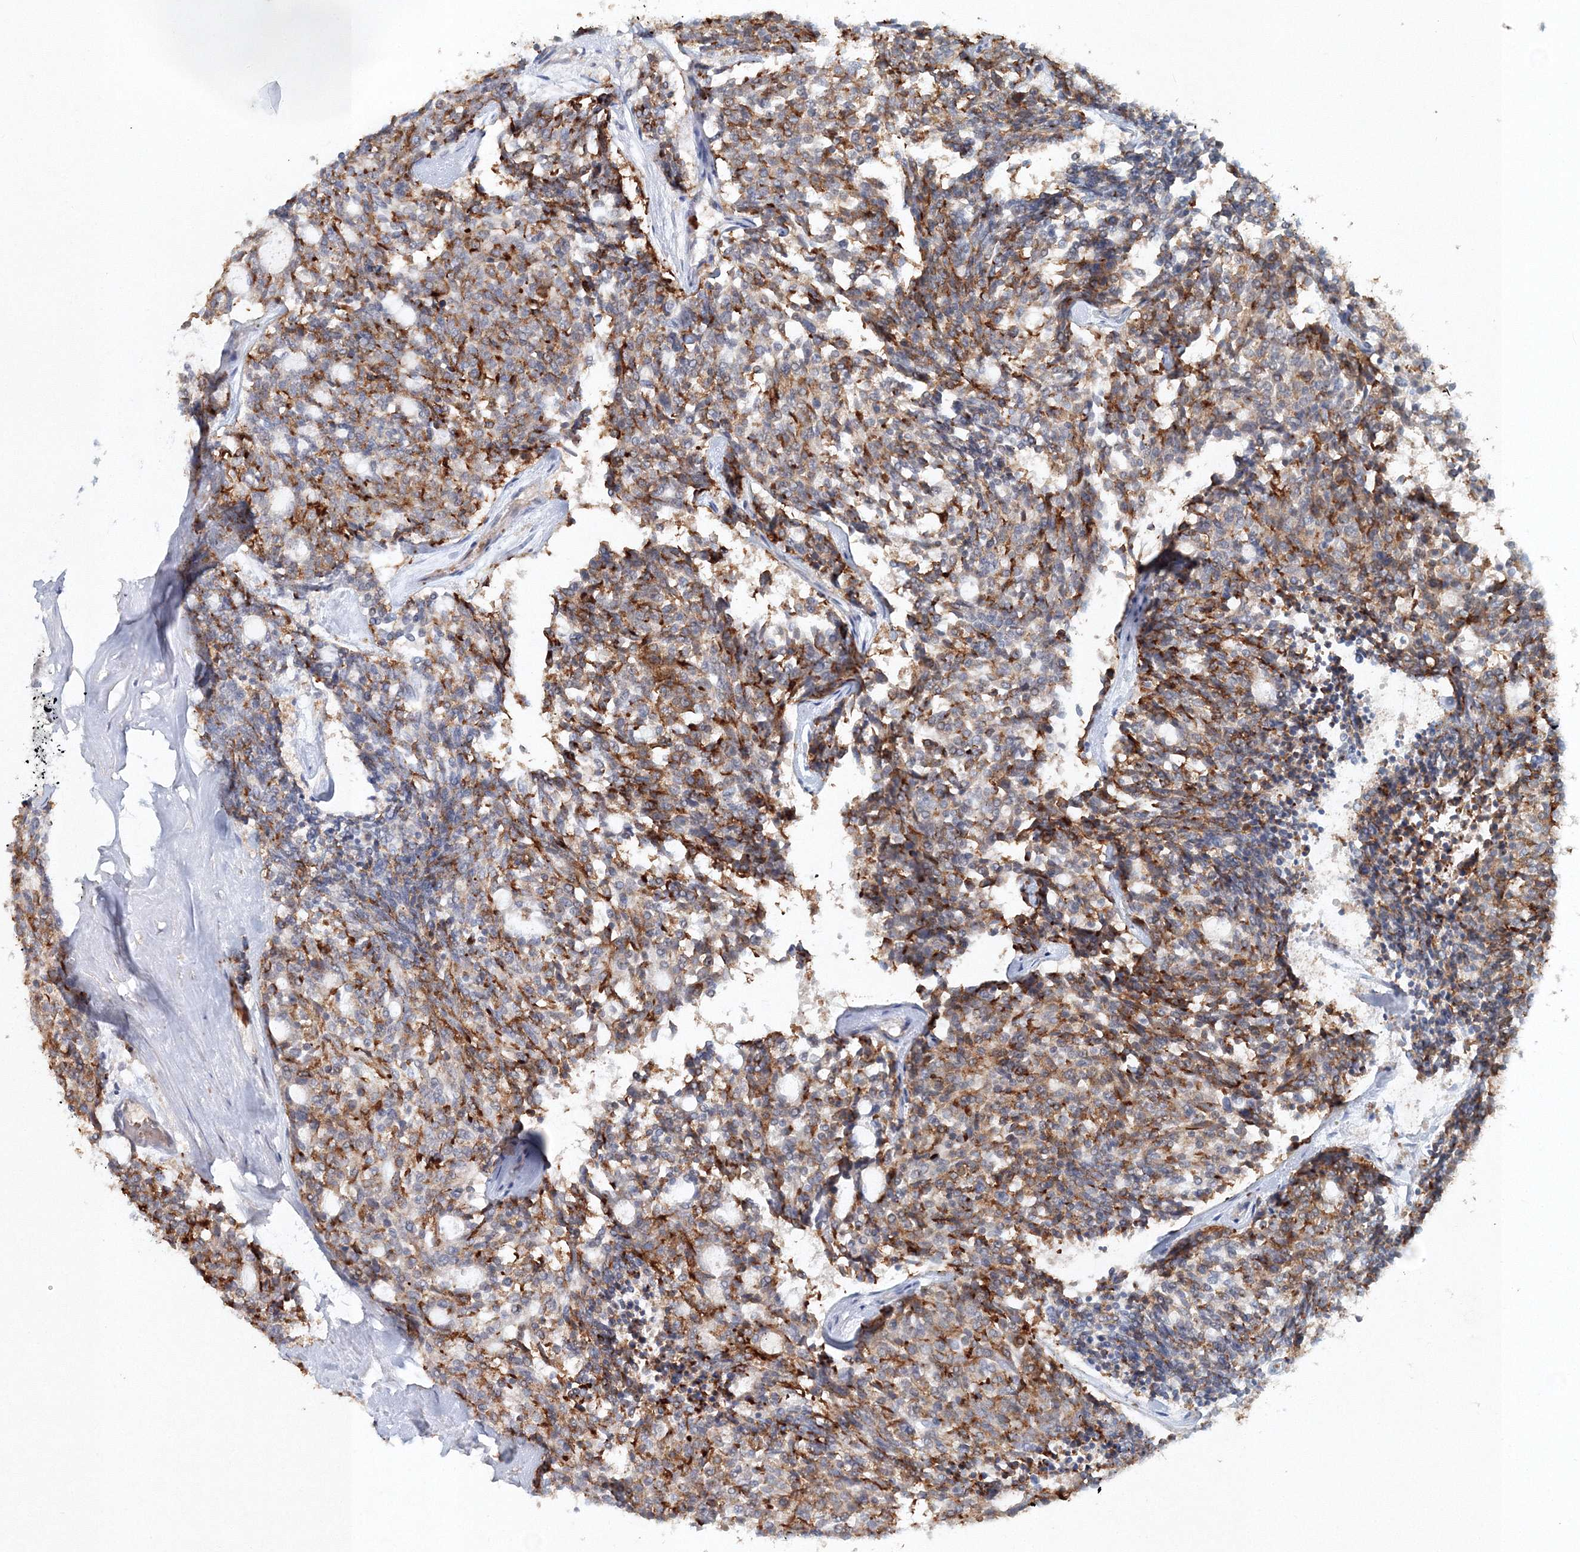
{"staining": {"intensity": "negative", "quantity": "none", "location": "none"}, "tissue": "carcinoid", "cell_type": "Tumor cells", "image_type": "cancer", "snomed": [{"axis": "morphology", "description": "Carcinoid, malignant, NOS"}, {"axis": "topography", "description": "Pancreas"}], "caption": "Immunohistochemistry of human carcinoid demonstrates no staining in tumor cells.", "gene": "SH3BP5", "patient": {"sex": "female", "age": 54}}